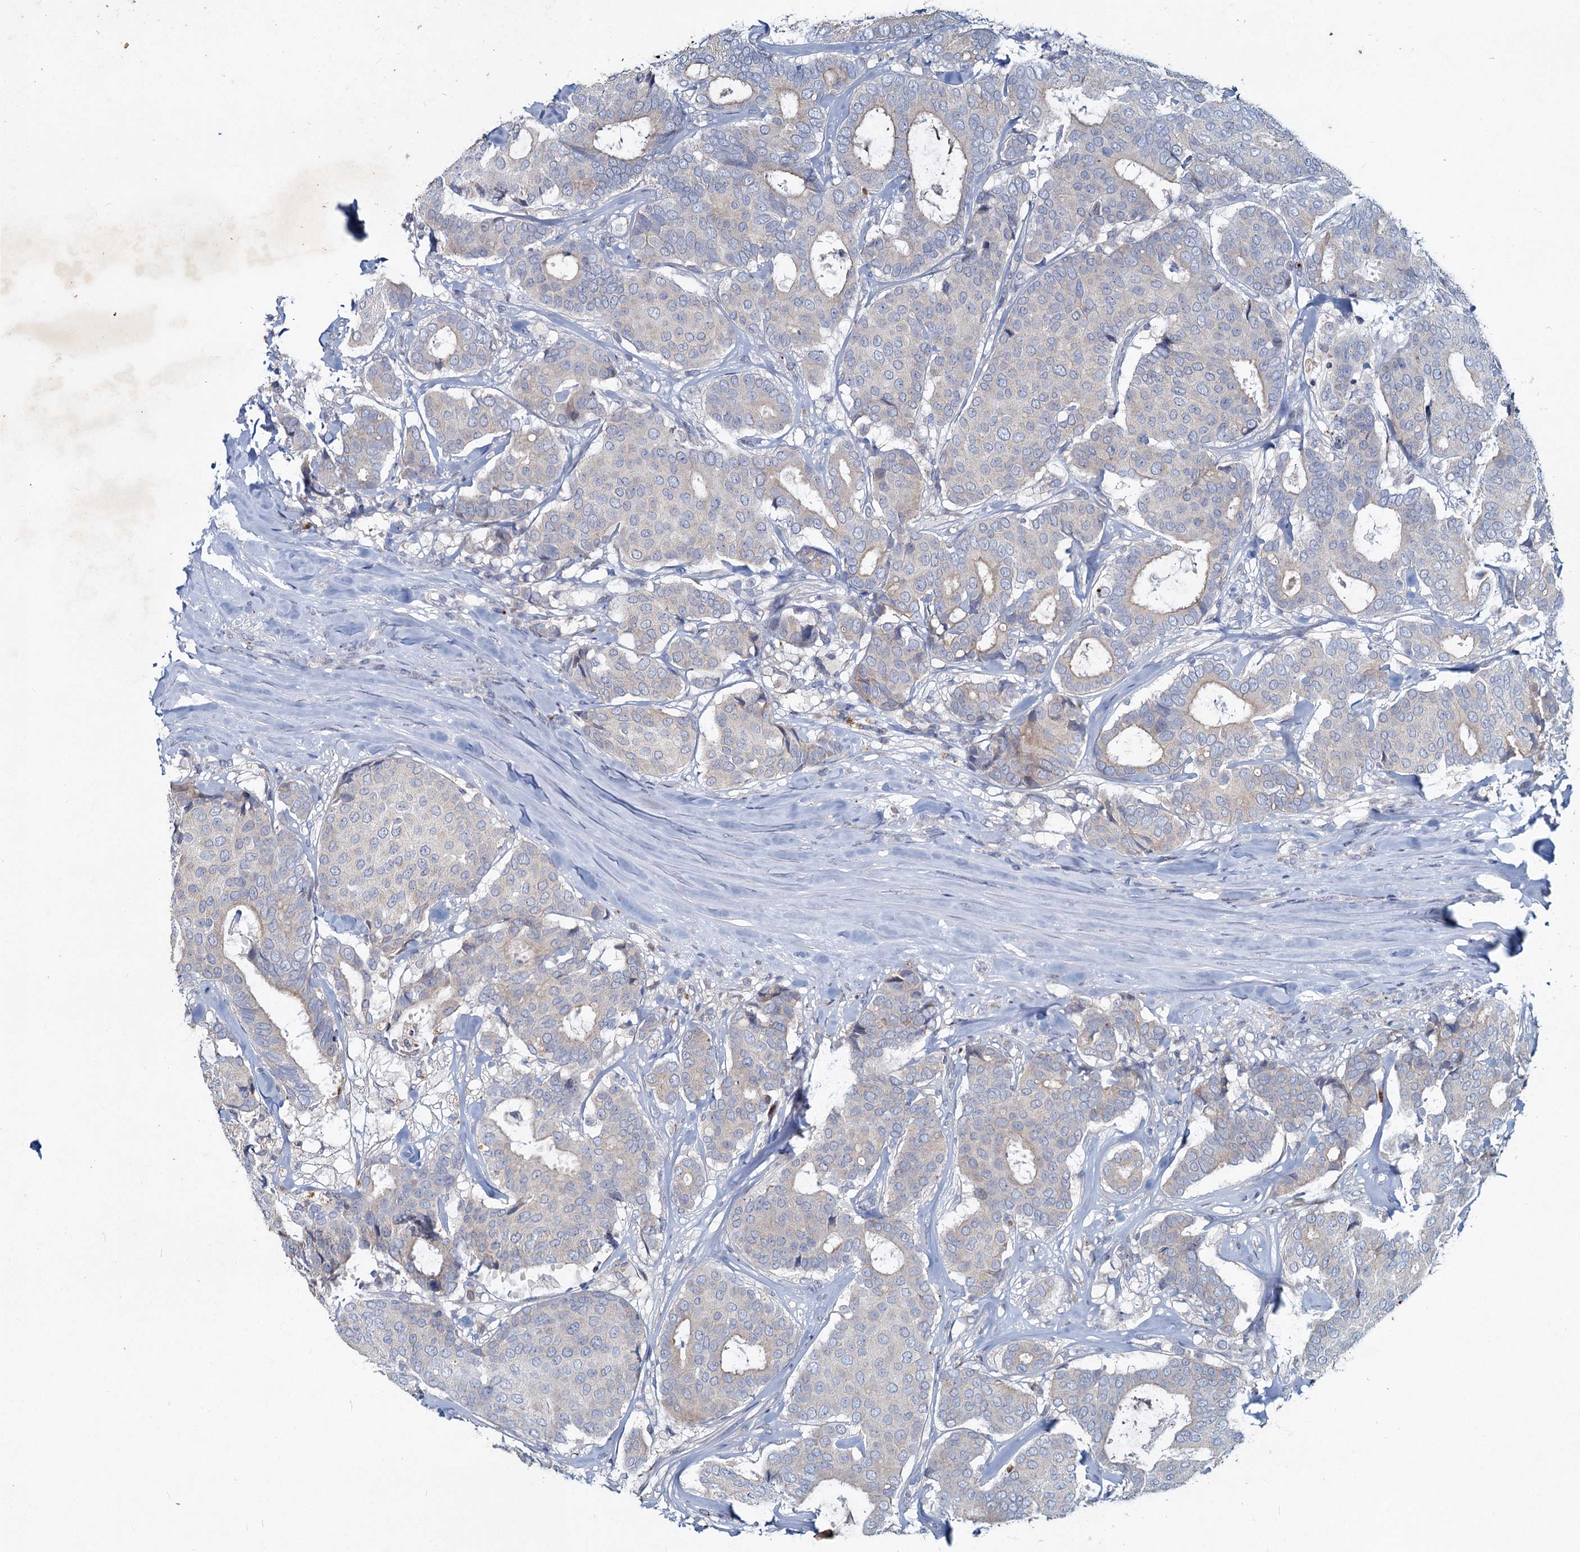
{"staining": {"intensity": "weak", "quantity": "<25%", "location": "cytoplasmic/membranous"}, "tissue": "breast cancer", "cell_type": "Tumor cells", "image_type": "cancer", "snomed": [{"axis": "morphology", "description": "Duct carcinoma"}, {"axis": "topography", "description": "Breast"}], "caption": "DAB immunohistochemical staining of breast infiltrating ductal carcinoma demonstrates no significant staining in tumor cells.", "gene": "TMX2", "patient": {"sex": "female", "age": 75}}